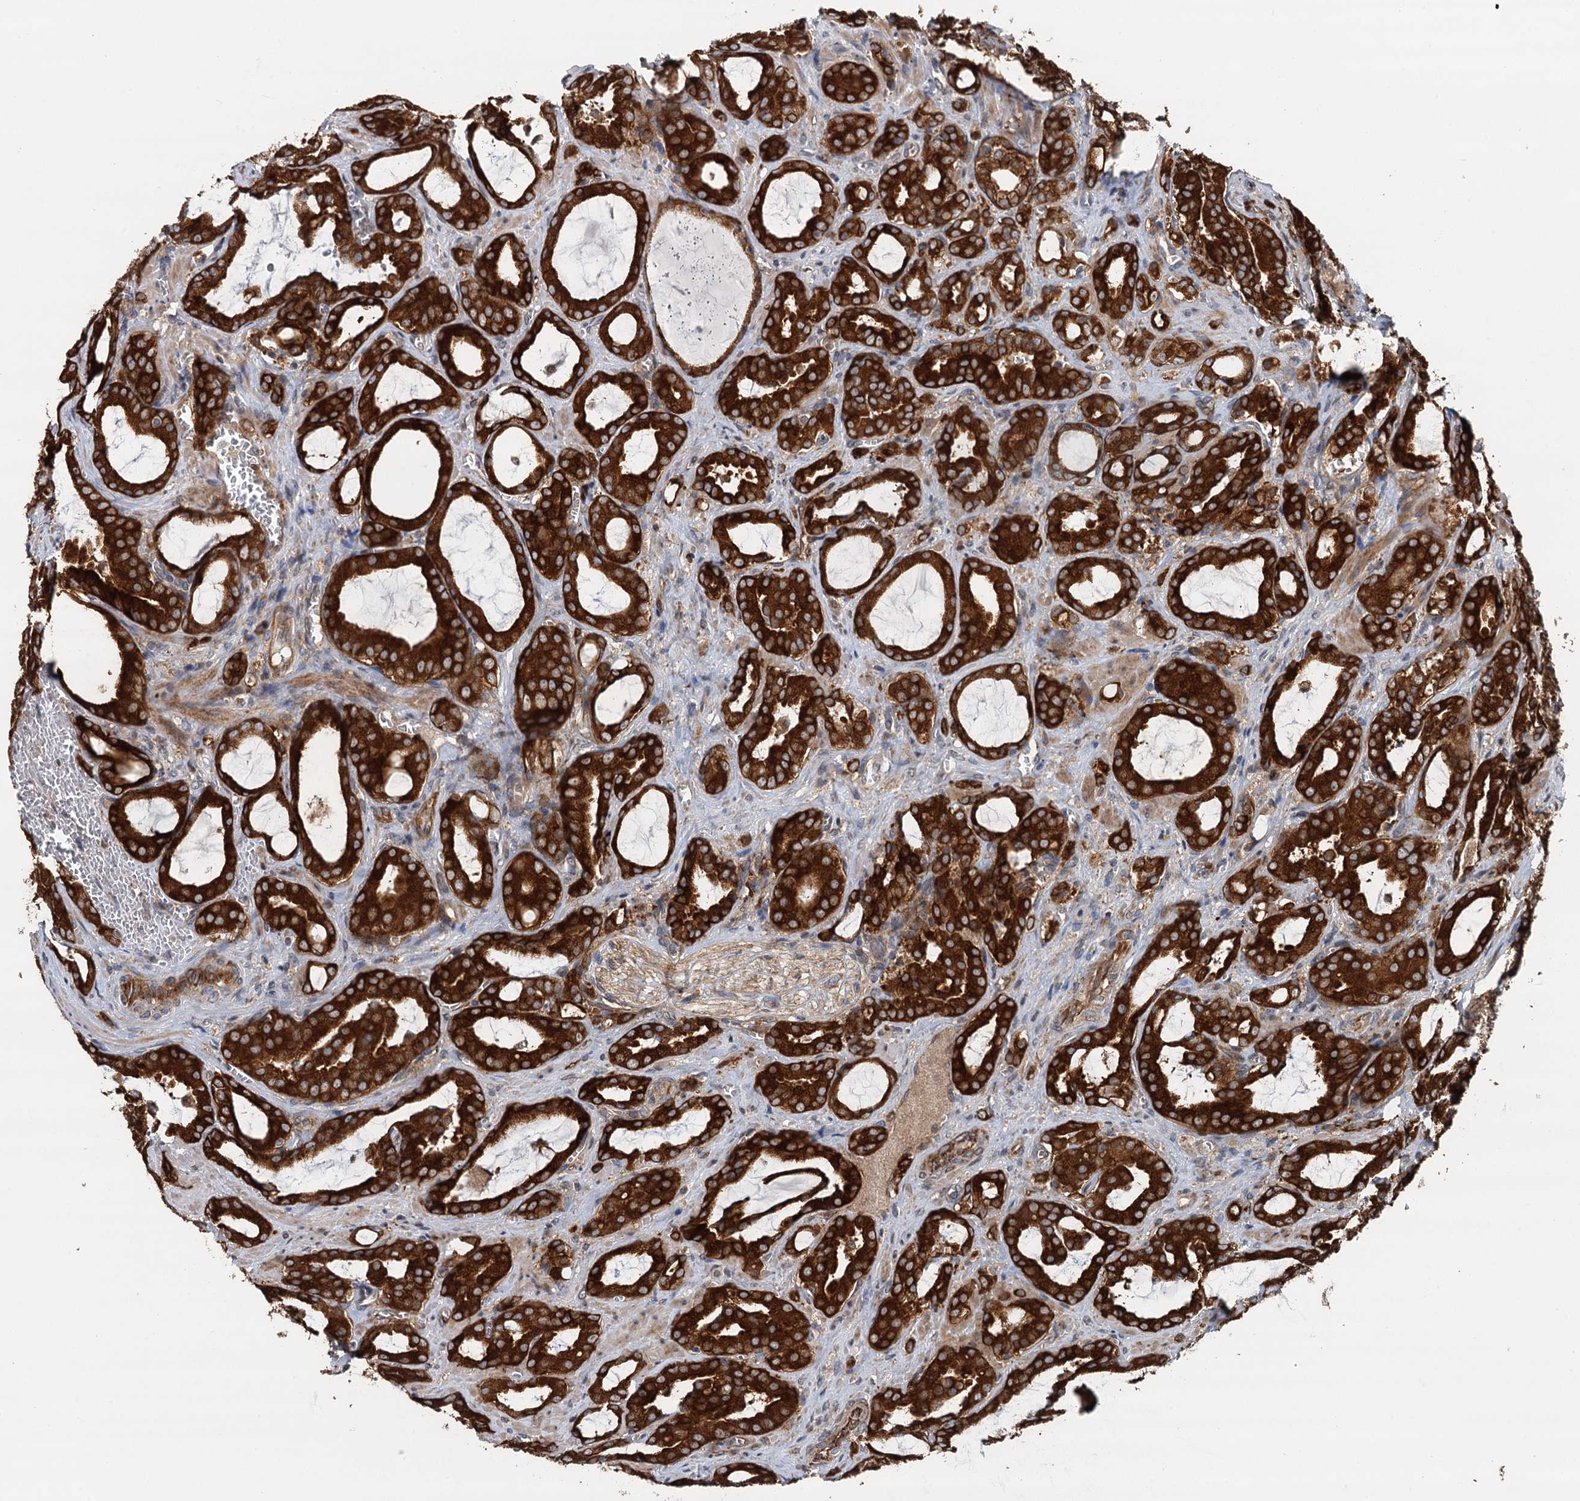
{"staining": {"intensity": "strong", "quantity": ">75%", "location": "cytoplasmic/membranous"}, "tissue": "prostate cancer", "cell_type": "Tumor cells", "image_type": "cancer", "snomed": [{"axis": "morphology", "description": "Adenocarcinoma, High grade"}, {"axis": "topography", "description": "Prostate"}], "caption": "Protein staining shows strong cytoplasmic/membranous staining in approximately >75% of tumor cells in prostate high-grade adenocarcinoma.", "gene": "LRRK2", "patient": {"sex": "male", "age": 72}}